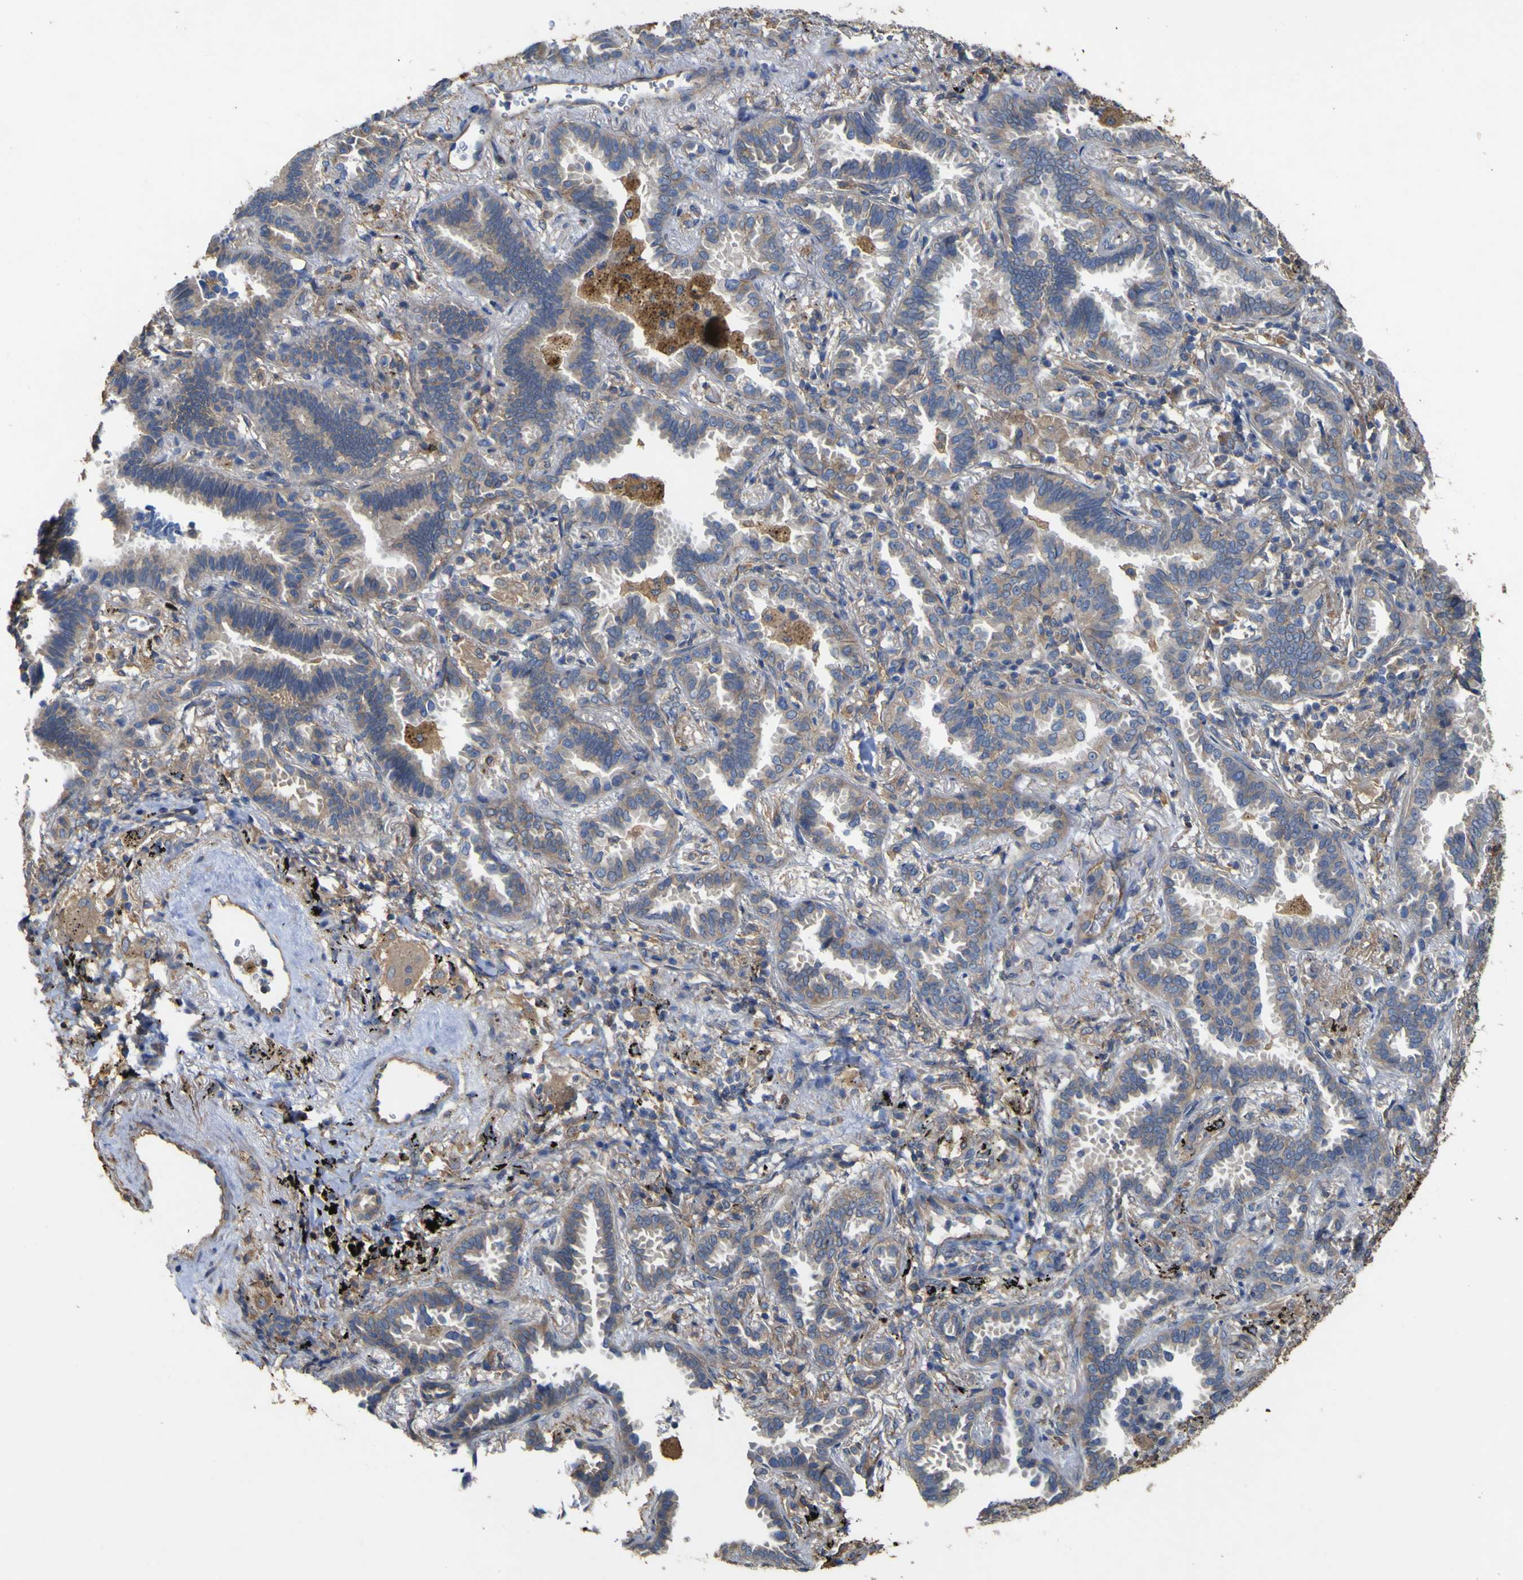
{"staining": {"intensity": "weak", "quantity": "<25%", "location": "cytoplasmic/membranous"}, "tissue": "lung cancer", "cell_type": "Tumor cells", "image_type": "cancer", "snomed": [{"axis": "morphology", "description": "Normal tissue, NOS"}, {"axis": "morphology", "description": "Adenocarcinoma, NOS"}, {"axis": "topography", "description": "Lung"}], "caption": "Immunohistochemistry of human lung cancer reveals no expression in tumor cells. (DAB (3,3'-diaminobenzidine) IHC, high magnification).", "gene": "TNFSF15", "patient": {"sex": "male", "age": 59}}